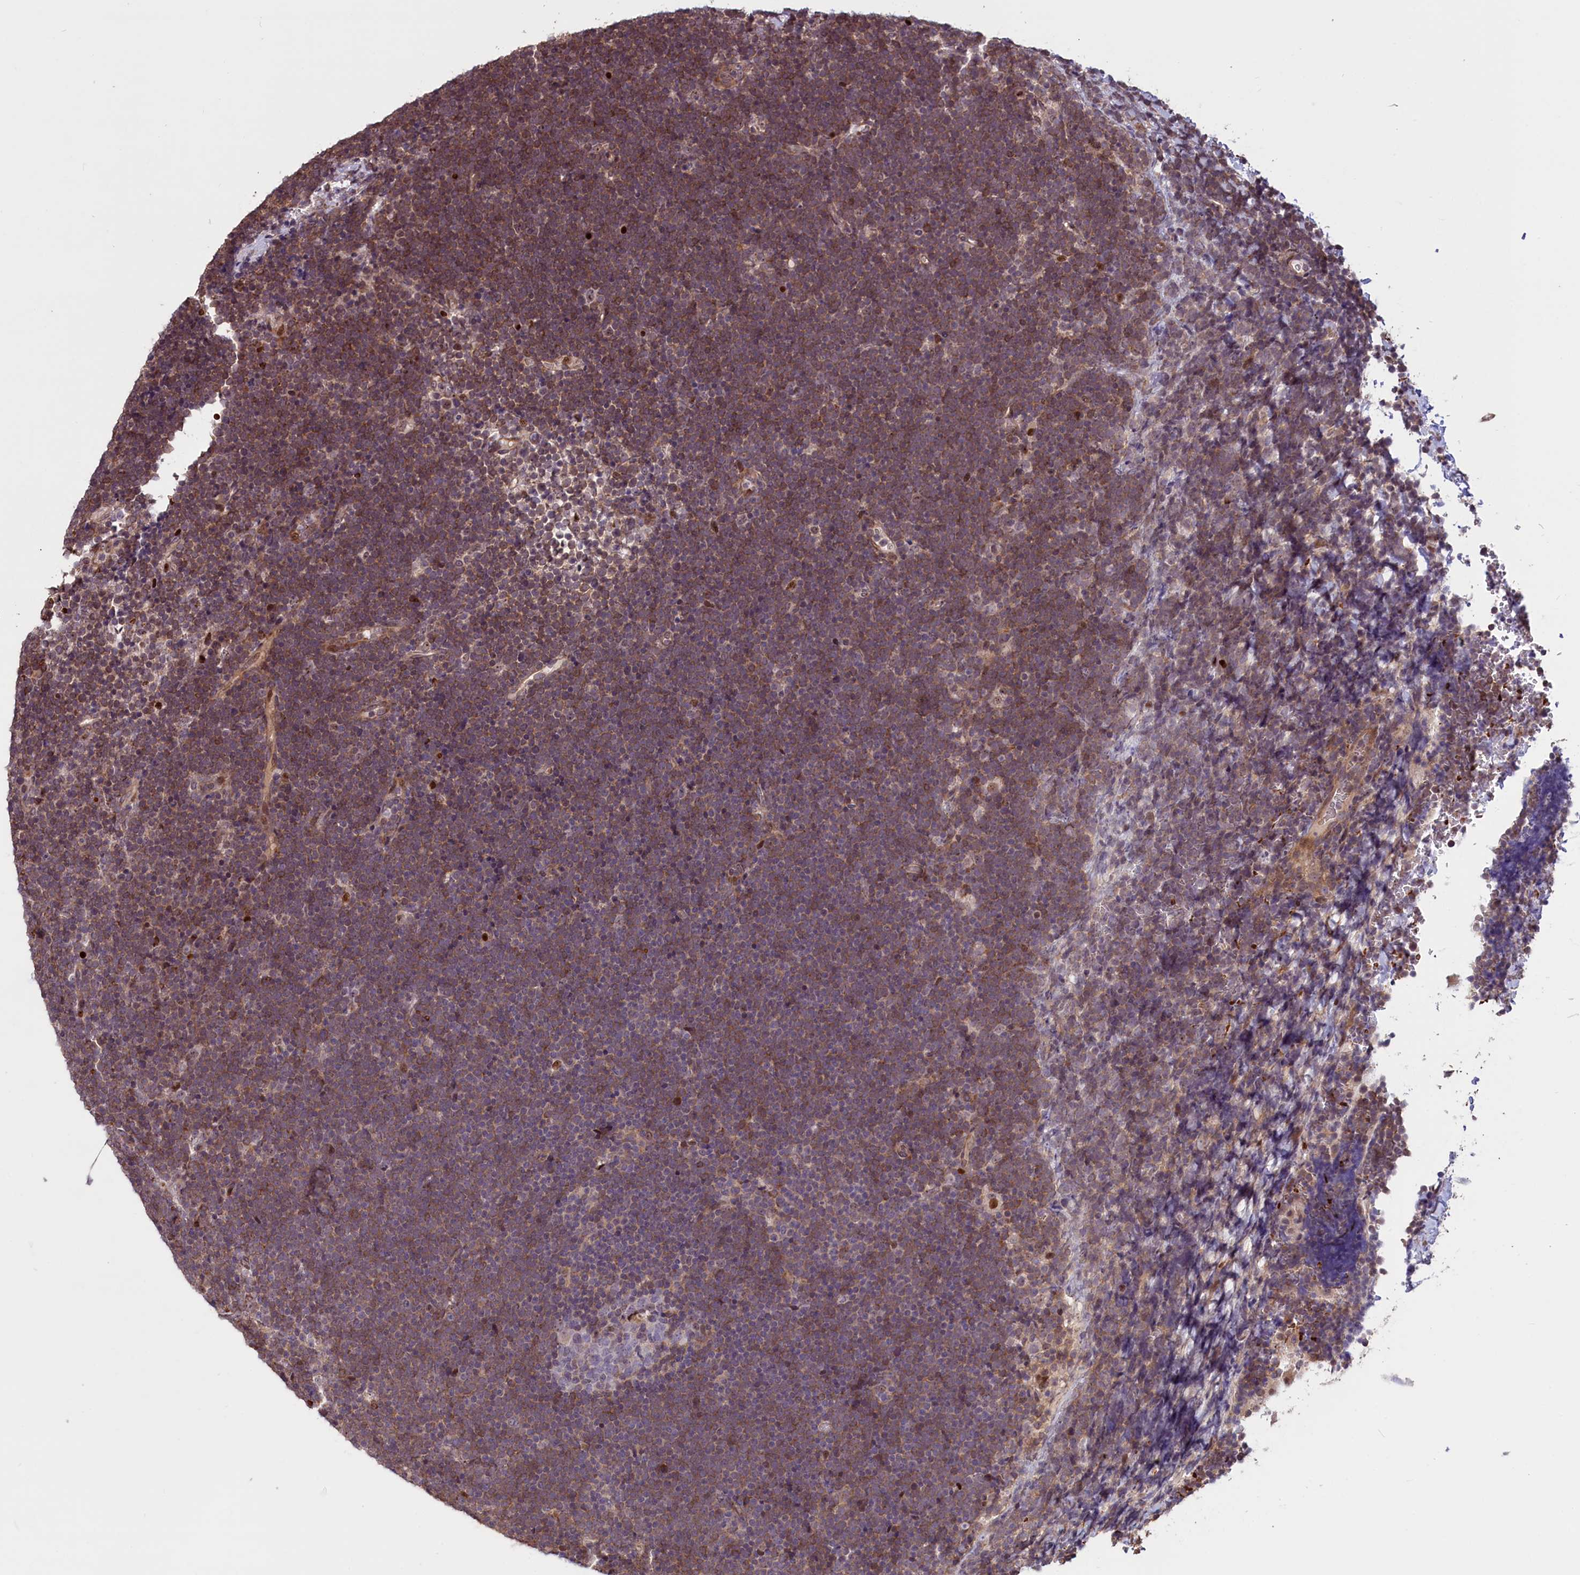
{"staining": {"intensity": "moderate", "quantity": ">75%", "location": "cytoplasmic/membranous"}, "tissue": "lymphoma", "cell_type": "Tumor cells", "image_type": "cancer", "snomed": [{"axis": "morphology", "description": "Malignant lymphoma, non-Hodgkin's type, High grade"}, {"axis": "topography", "description": "Lymph node"}], "caption": "DAB (3,3'-diaminobenzidine) immunohistochemical staining of human lymphoma shows moderate cytoplasmic/membranous protein staining in about >75% of tumor cells. (brown staining indicates protein expression, while blue staining denotes nuclei).", "gene": "SHFL", "patient": {"sex": "male", "age": 13}}